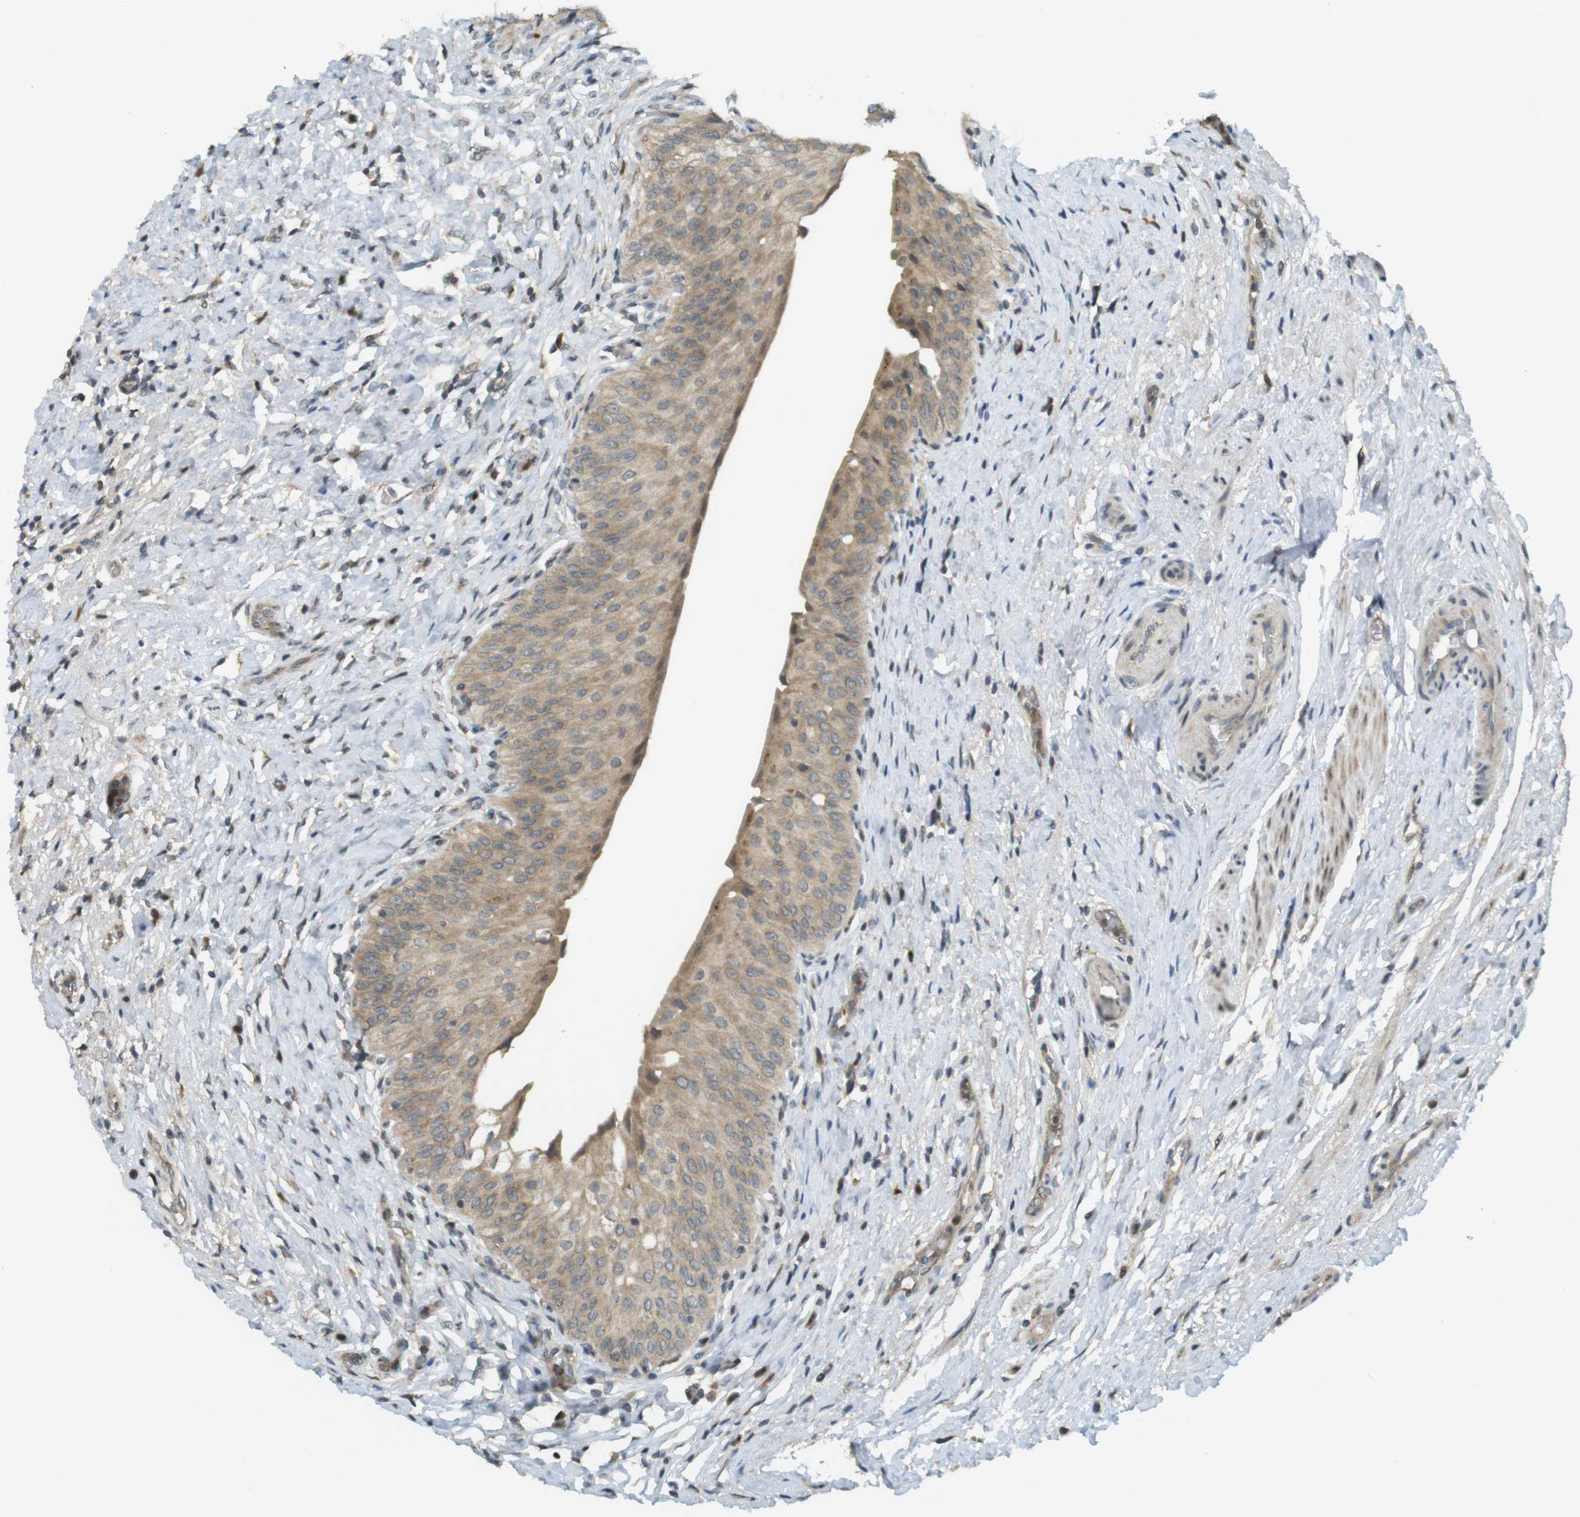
{"staining": {"intensity": "weak", "quantity": ">75%", "location": "cytoplasmic/membranous"}, "tissue": "urinary bladder", "cell_type": "Urothelial cells", "image_type": "normal", "snomed": [{"axis": "morphology", "description": "Normal tissue, NOS"}, {"axis": "morphology", "description": "Urothelial carcinoma, High grade"}, {"axis": "topography", "description": "Urinary bladder"}], "caption": "Urothelial cells reveal low levels of weak cytoplasmic/membranous staining in about >75% of cells in normal urinary bladder.", "gene": "CLRN3", "patient": {"sex": "male", "age": 46}}